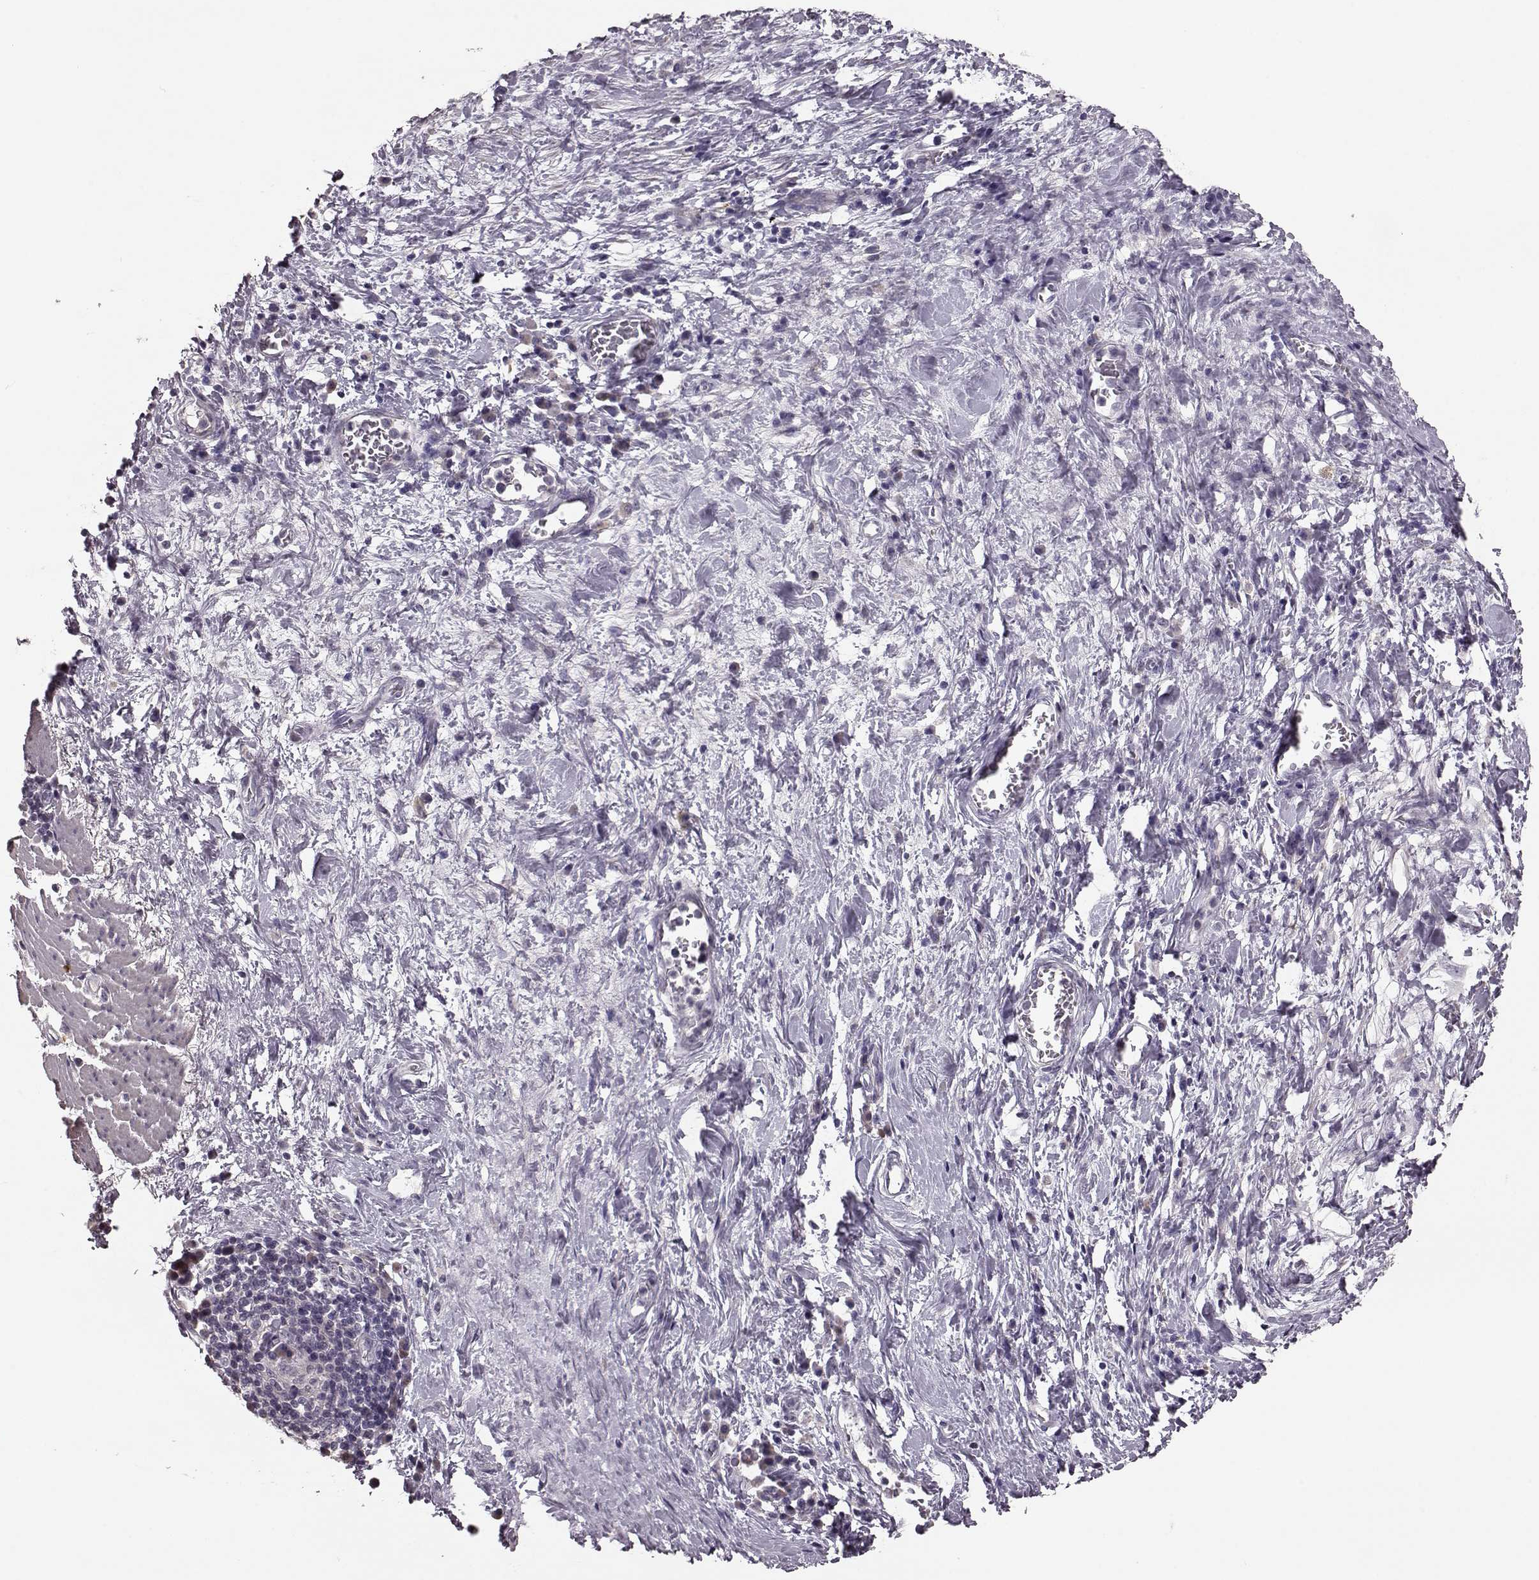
{"staining": {"intensity": "negative", "quantity": "none", "location": "none"}, "tissue": "stomach cancer", "cell_type": "Tumor cells", "image_type": "cancer", "snomed": [{"axis": "morphology", "description": "Normal tissue, NOS"}, {"axis": "morphology", "description": "Adenocarcinoma, NOS"}, {"axis": "topography", "description": "Stomach"}], "caption": "This is an immunohistochemistry (IHC) photomicrograph of human stomach adenocarcinoma. There is no staining in tumor cells.", "gene": "SLC52A3", "patient": {"sex": "female", "age": 64}}